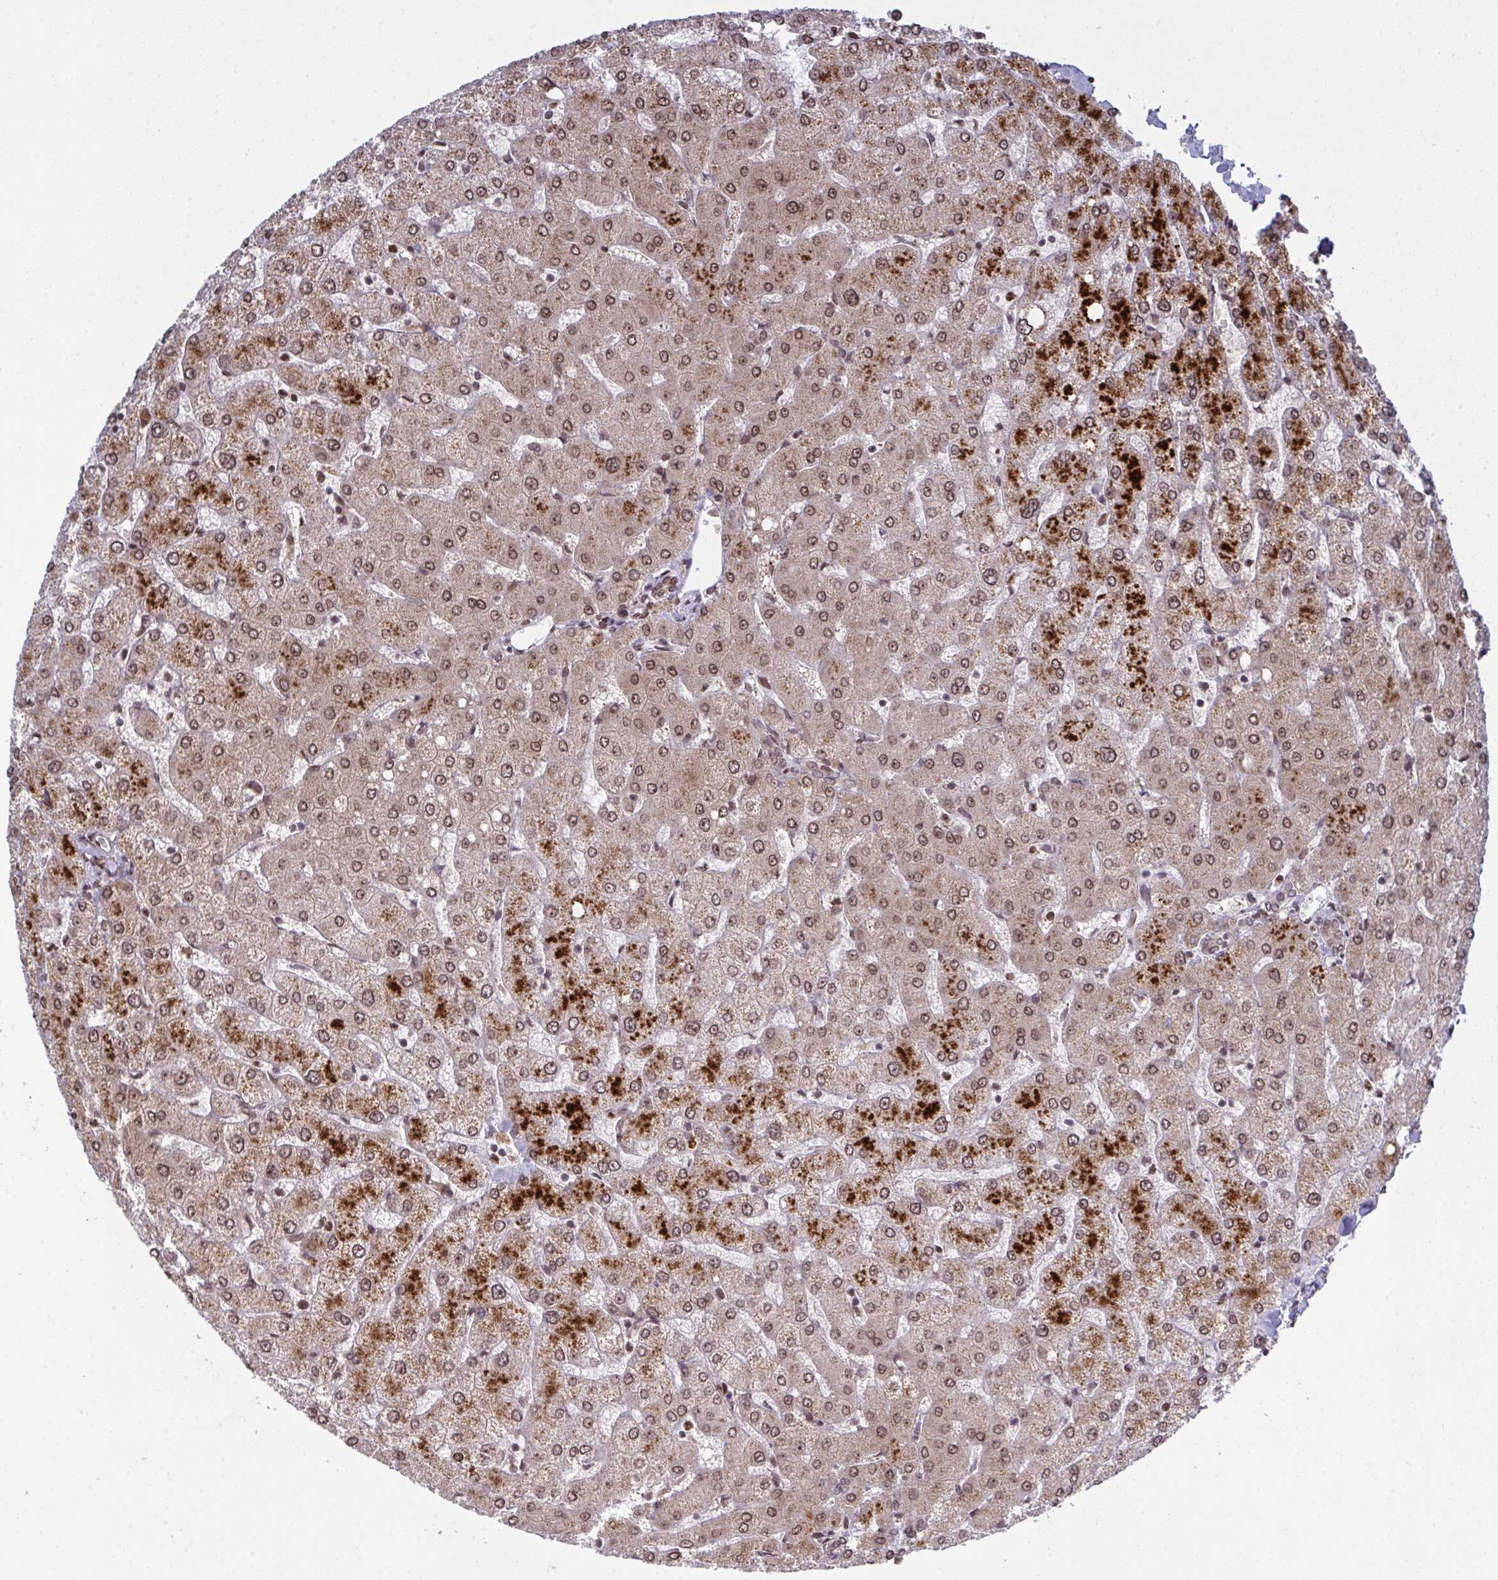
{"staining": {"intensity": "moderate", "quantity": ">75%", "location": "cytoplasmic/membranous,nuclear"}, "tissue": "liver", "cell_type": "Cholangiocytes", "image_type": "normal", "snomed": [{"axis": "morphology", "description": "Normal tissue, NOS"}, {"axis": "topography", "description": "Liver"}], "caption": "Moderate cytoplasmic/membranous,nuclear protein staining is identified in approximately >75% of cholangiocytes in liver. (IHC, brightfield microscopy, high magnification).", "gene": "UXT", "patient": {"sex": "female", "age": 54}}